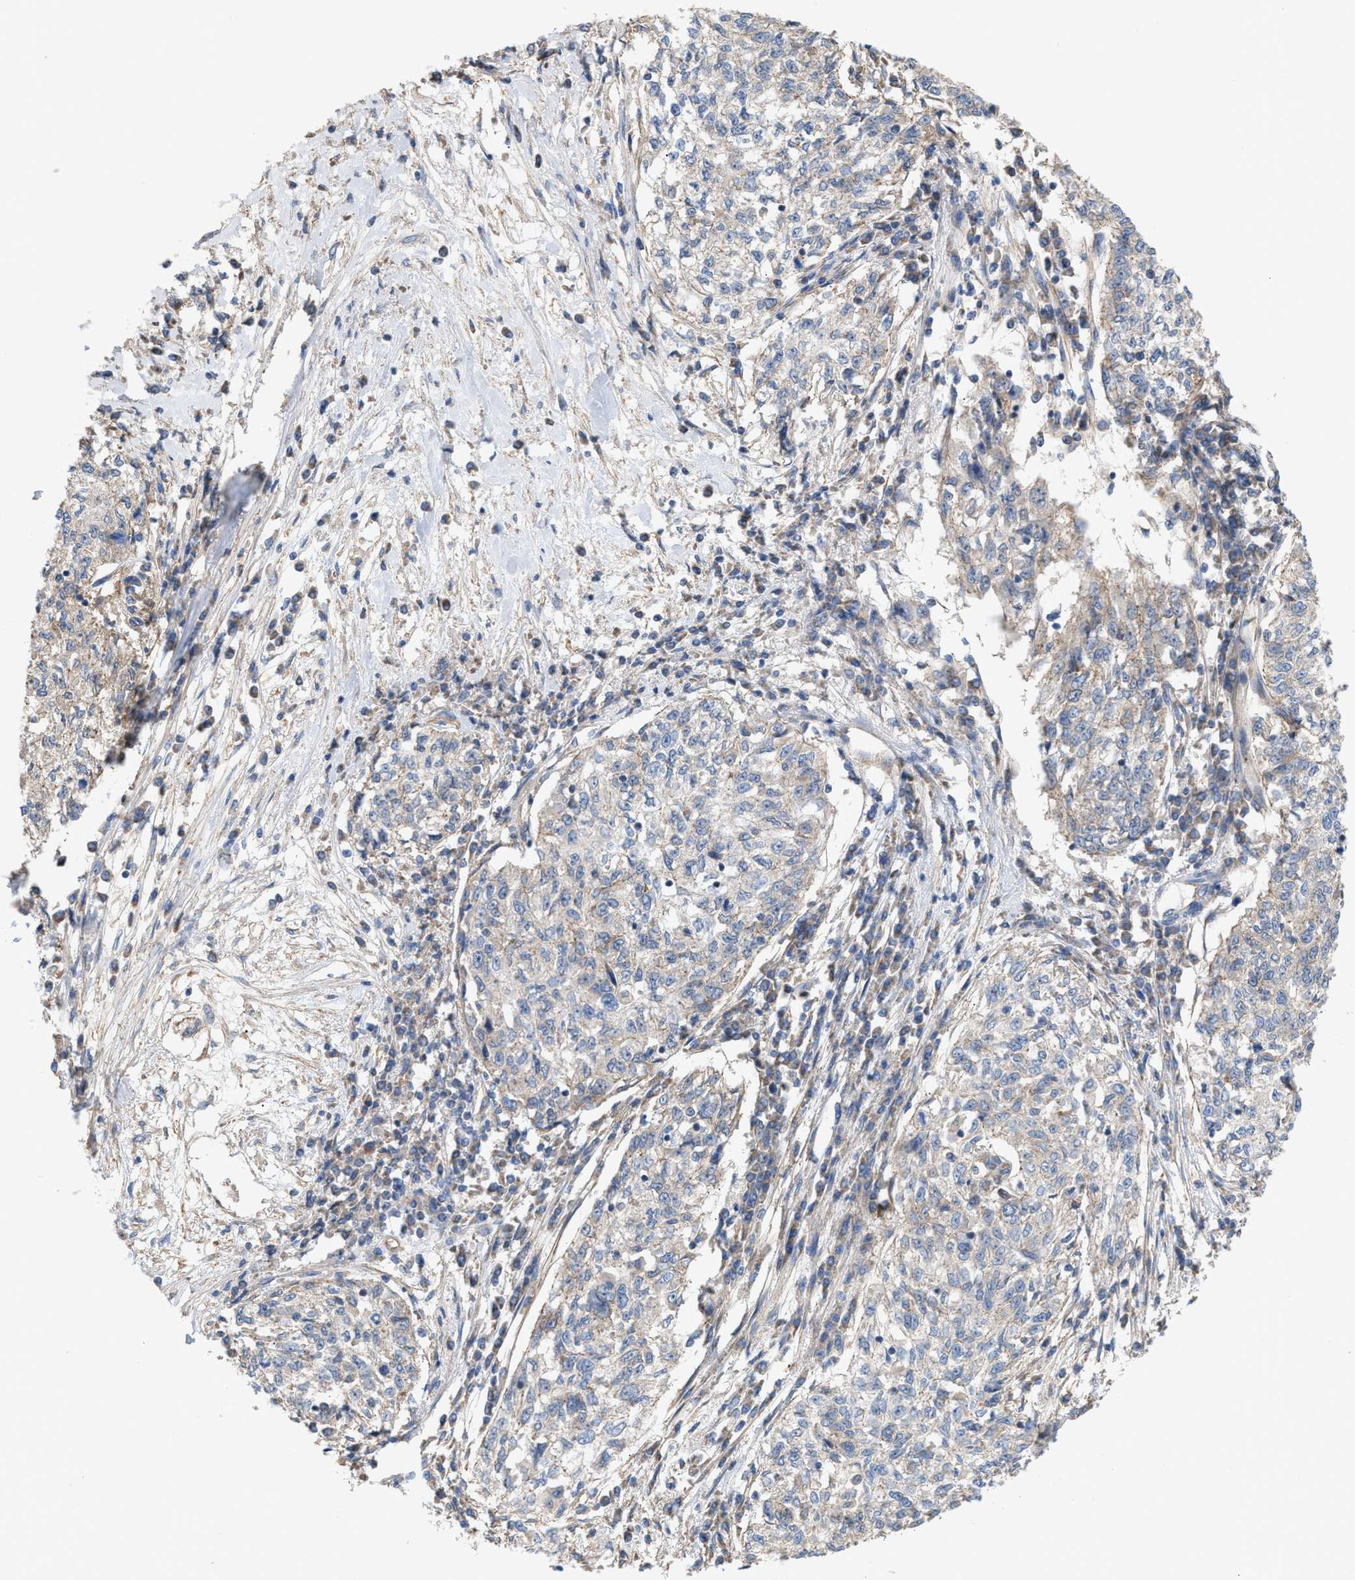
{"staining": {"intensity": "weak", "quantity": "<25%", "location": "cytoplasmic/membranous"}, "tissue": "cervical cancer", "cell_type": "Tumor cells", "image_type": "cancer", "snomed": [{"axis": "morphology", "description": "Squamous cell carcinoma, NOS"}, {"axis": "topography", "description": "Cervix"}], "caption": "Micrograph shows no significant protein positivity in tumor cells of squamous cell carcinoma (cervical).", "gene": "OXSM", "patient": {"sex": "female", "age": 57}}